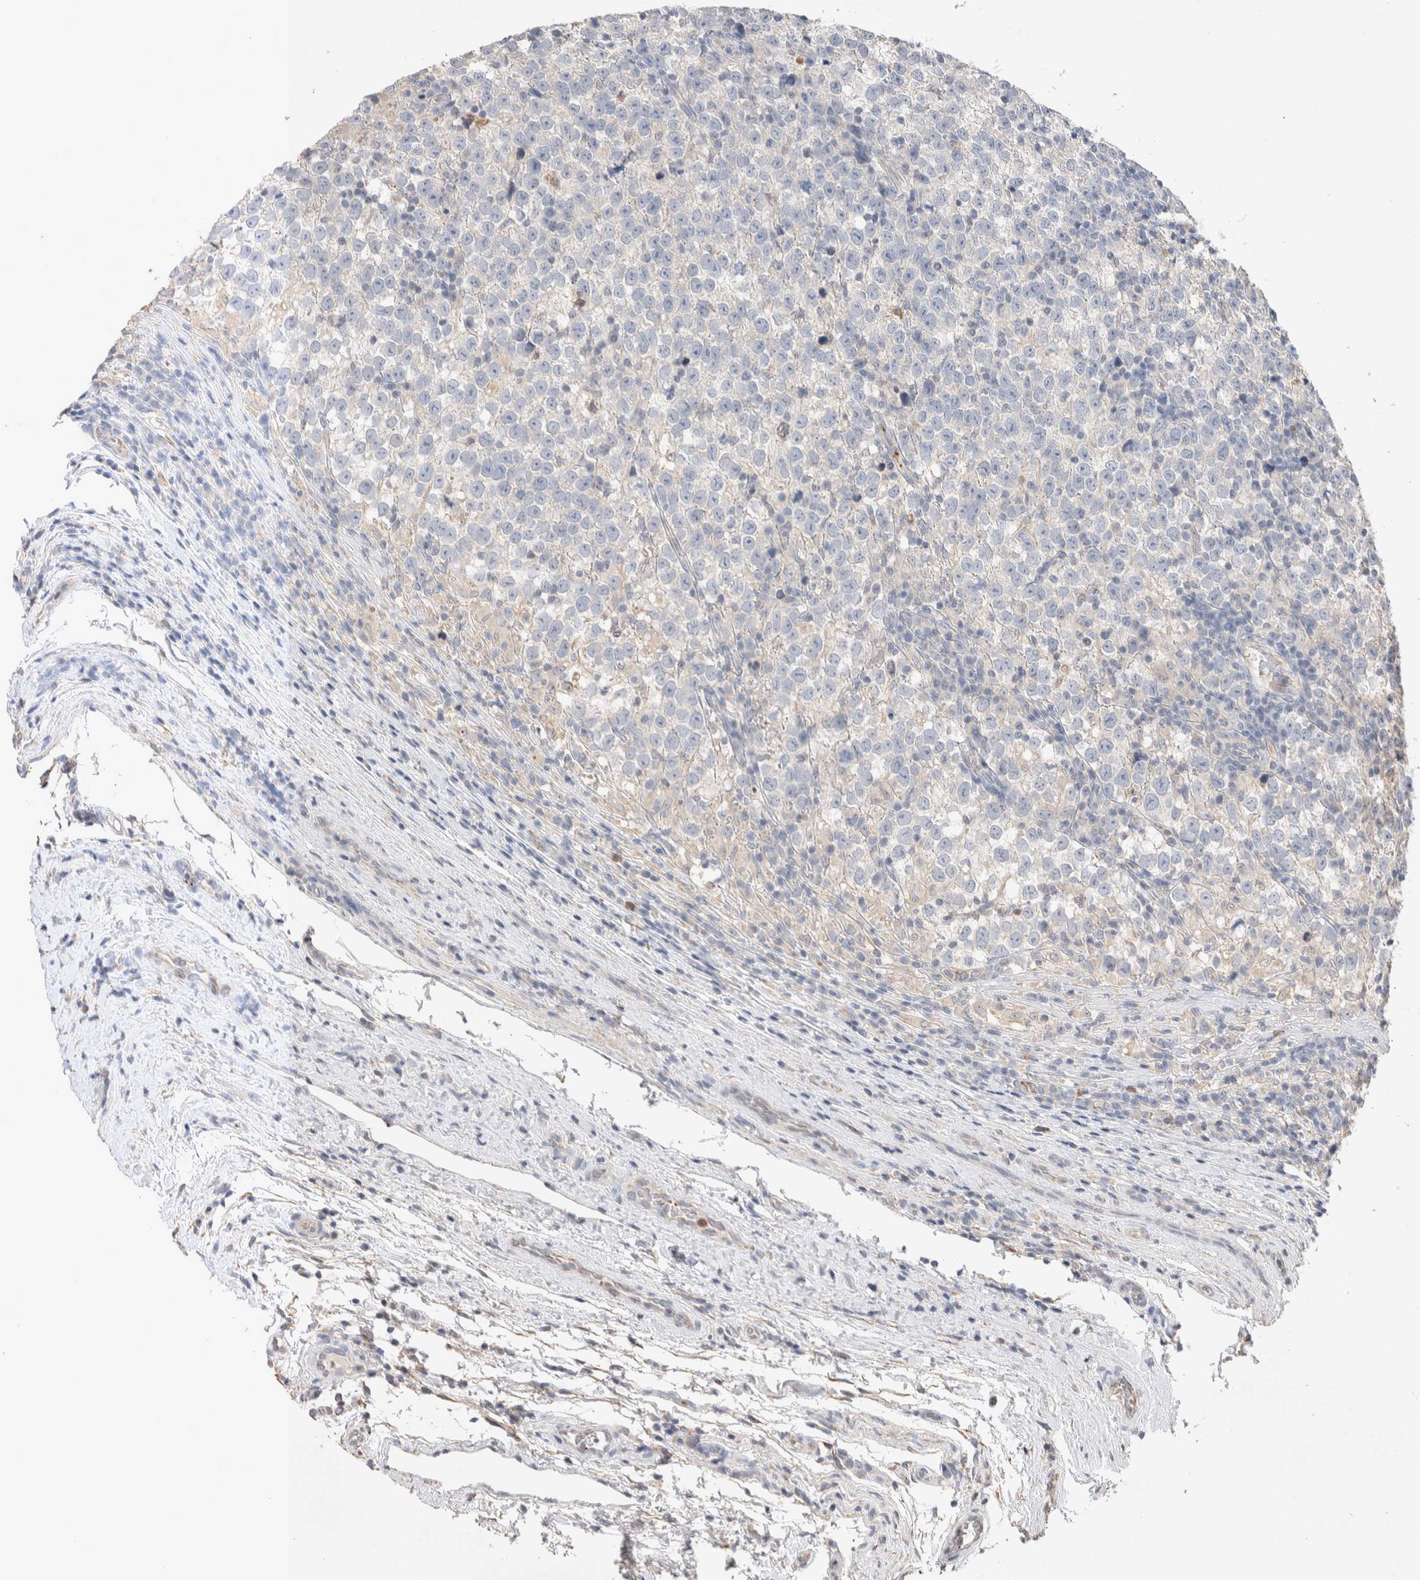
{"staining": {"intensity": "negative", "quantity": "none", "location": "none"}, "tissue": "testis cancer", "cell_type": "Tumor cells", "image_type": "cancer", "snomed": [{"axis": "morphology", "description": "Normal tissue, NOS"}, {"axis": "morphology", "description": "Seminoma, NOS"}, {"axis": "topography", "description": "Testis"}], "caption": "DAB immunohistochemical staining of testis cancer (seminoma) displays no significant staining in tumor cells.", "gene": "FFAR2", "patient": {"sex": "male", "age": 43}}